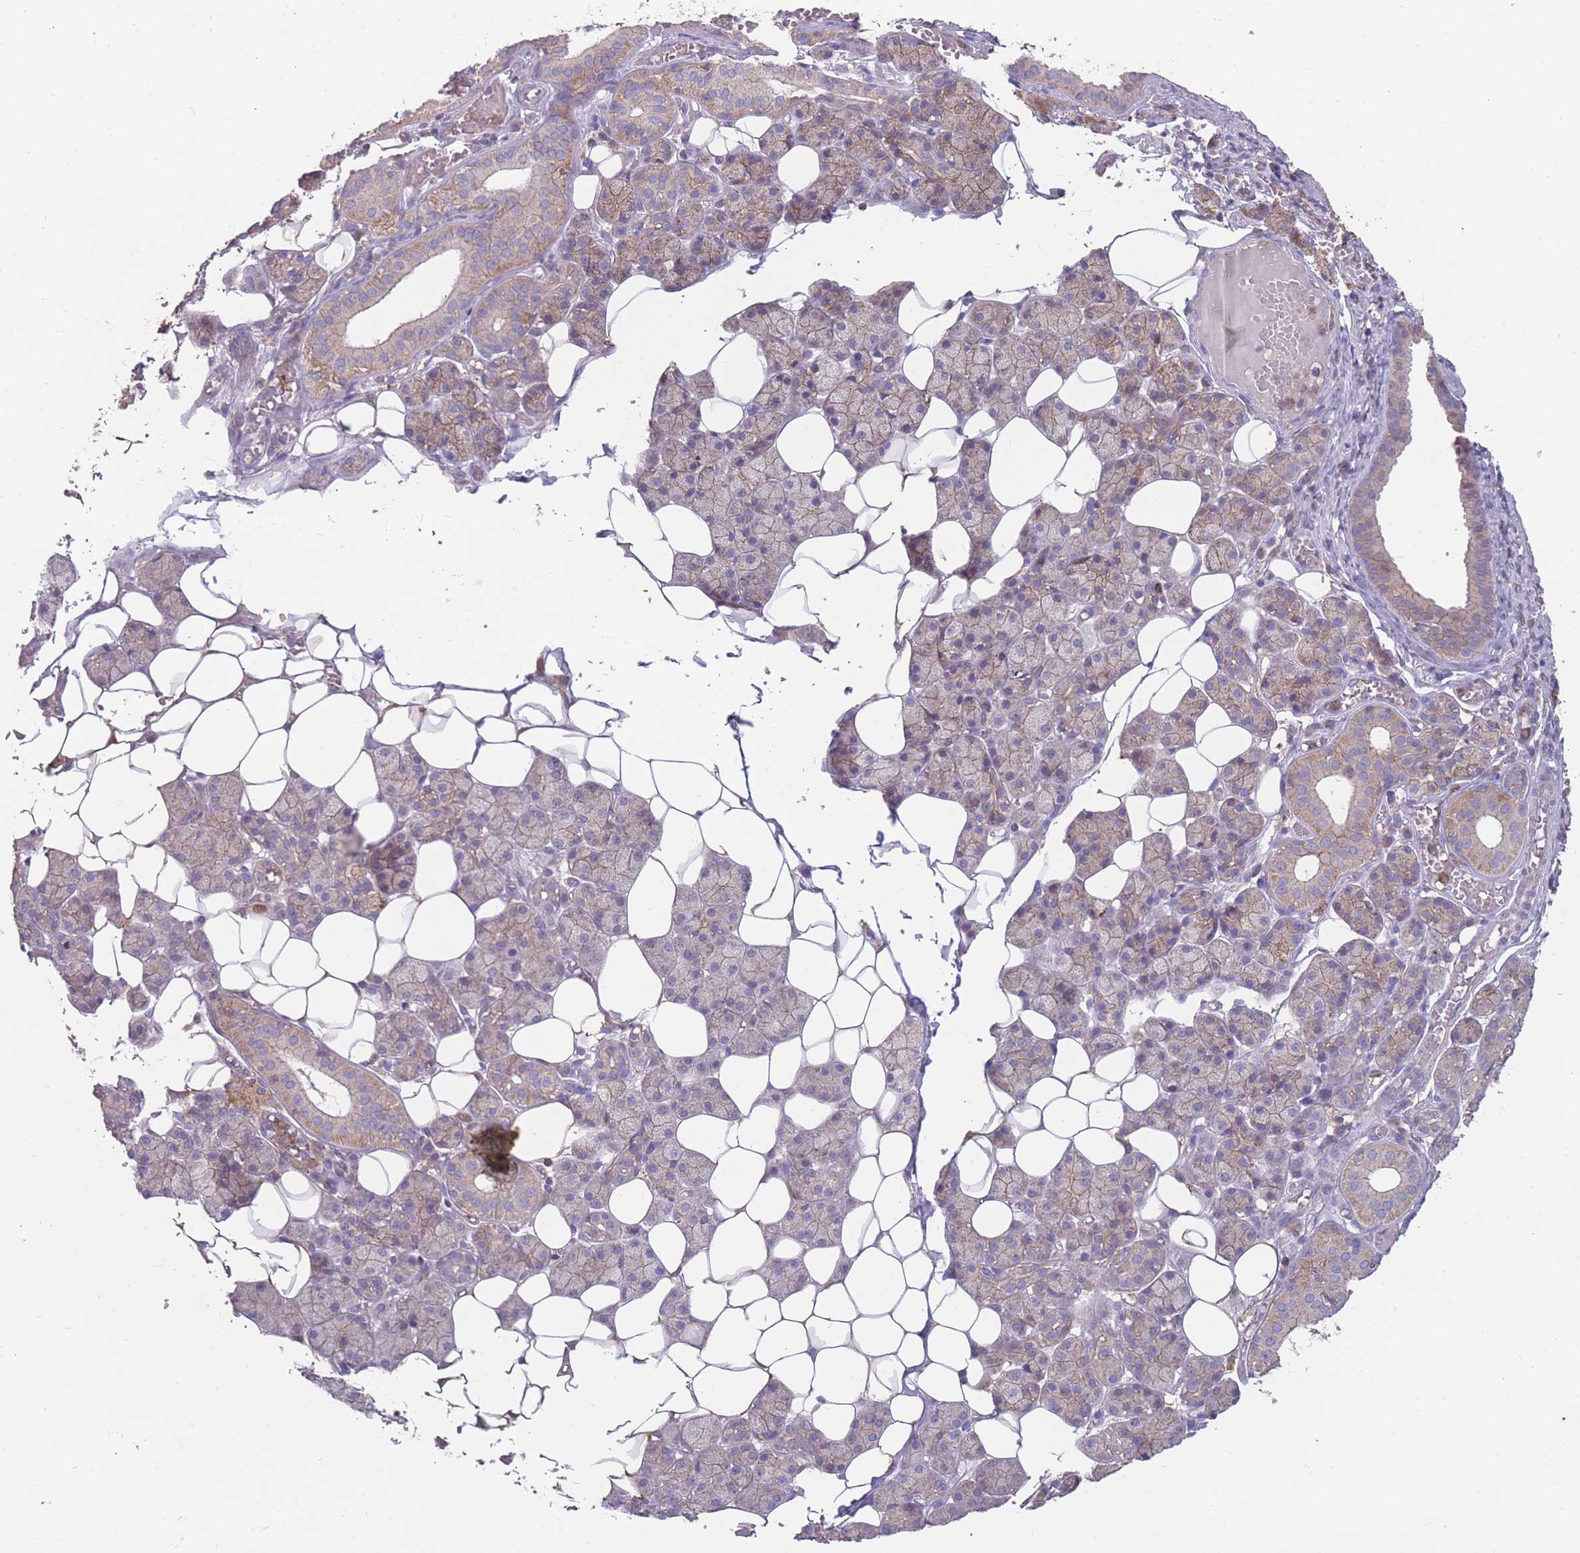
{"staining": {"intensity": "weak", "quantity": "<25%", "location": "cytoplasmic/membranous"}, "tissue": "salivary gland", "cell_type": "Glandular cells", "image_type": "normal", "snomed": [{"axis": "morphology", "description": "Normal tissue, NOS"}, {"axis": "topography", "description": "Salivary gland"}], "caption": "Histopathology image shows no protein expression in glandular cells of benign salivary gland. (Immunohistochemistry, brightfield microscopy, high magnification).", "gene": "CD33", "patient": {"sex": "female", "age": 33}}